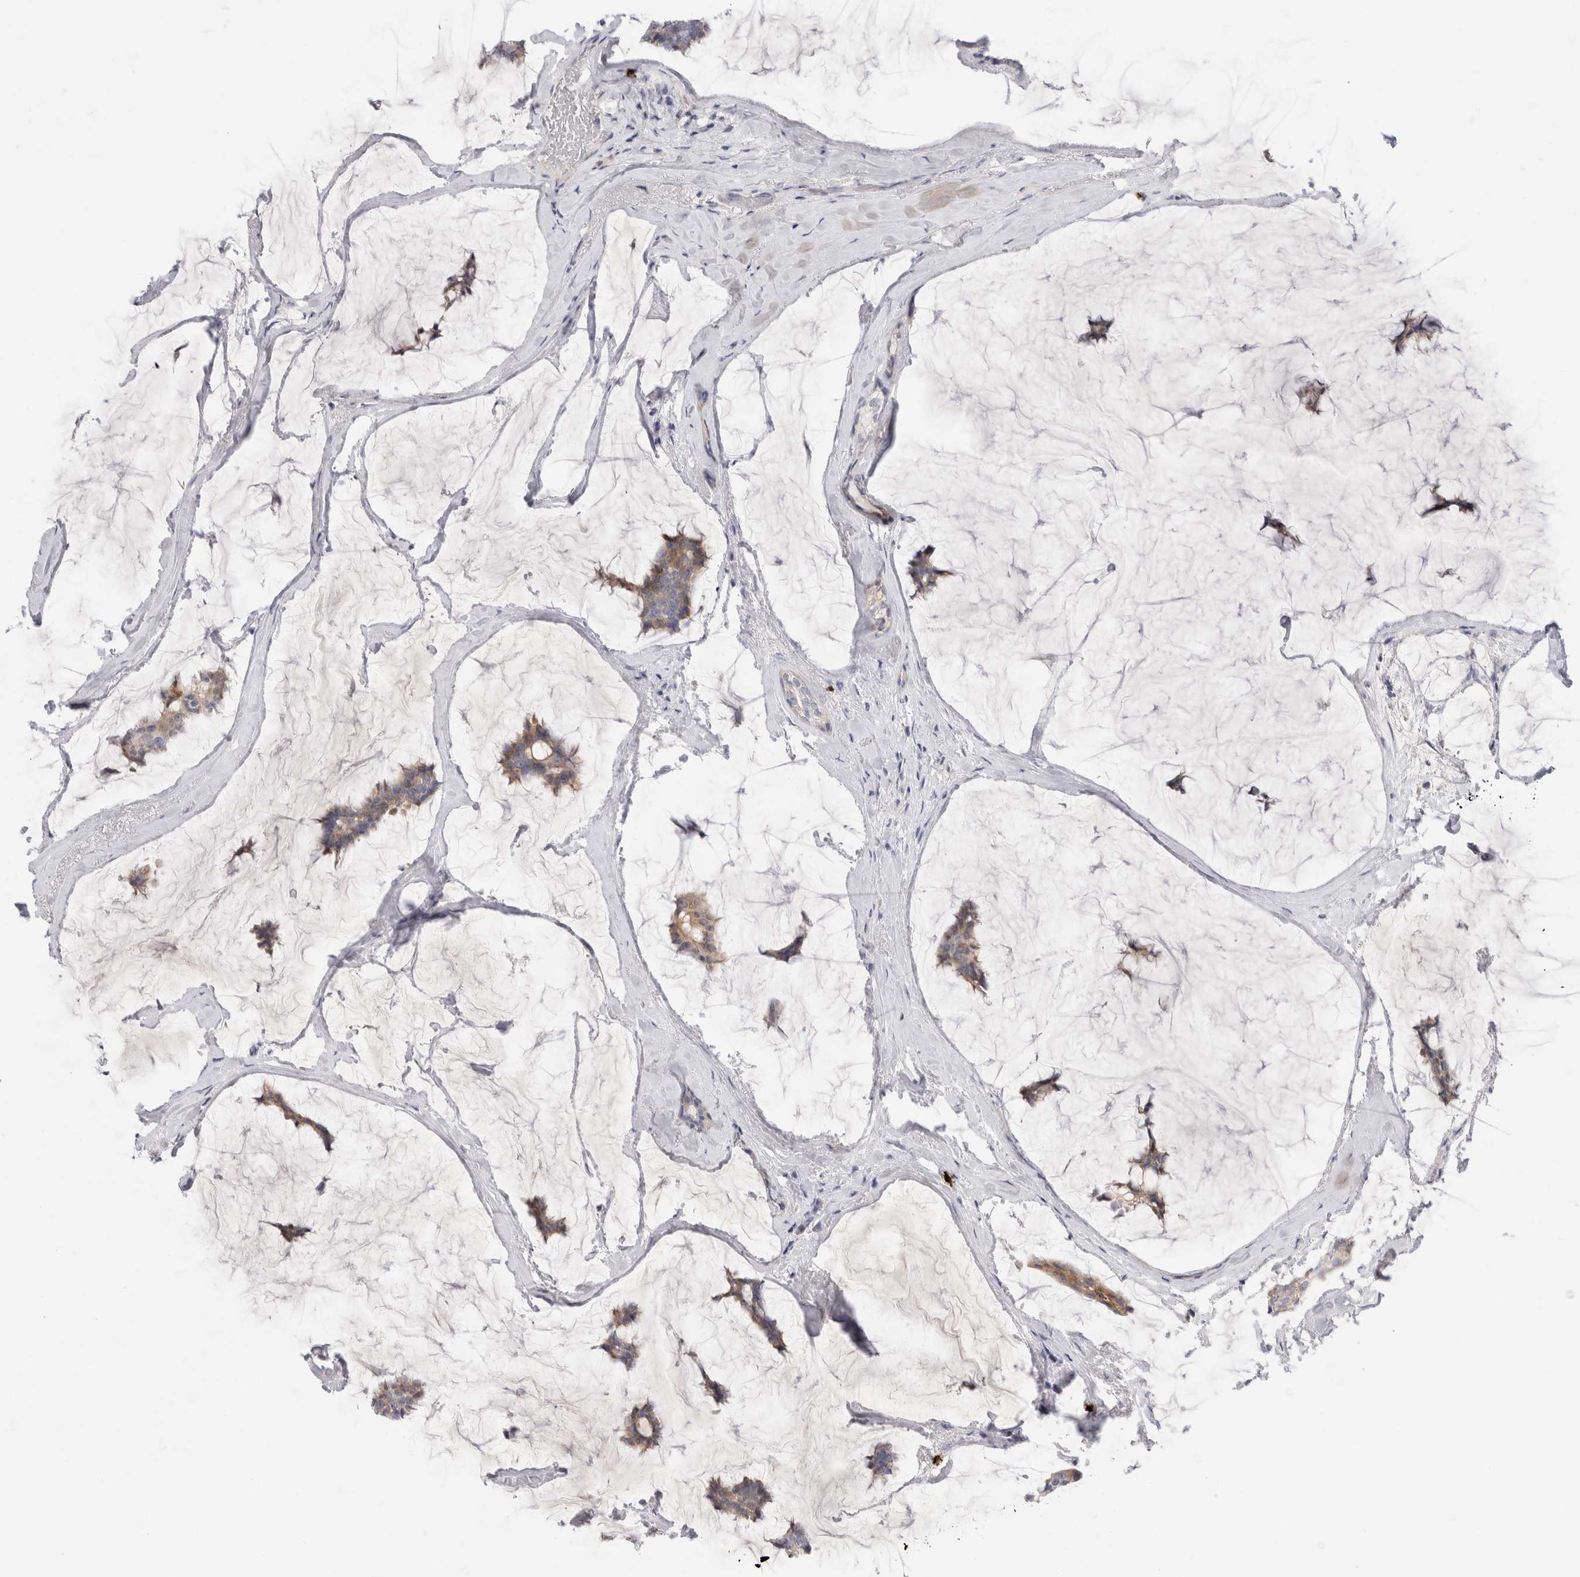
{"staining": {"intensity": "weak", "quantity": "<25%", "location": "cytoplasmic/membranous"}, "tissue": "breast cancer", "cell_type": "Tumor cells", "image_type": "cancer", "snomed": [{"axis": "morphology", "description": "Duct carcinoma"}, {"axis": "topography", "description": "Breast"}], "caption": "IHC of breast invasive ductal carcinoma reveals no positivity in tumor cells.", "gene": "SPINK2", "patient": {"sex": "female", "age": 93}}